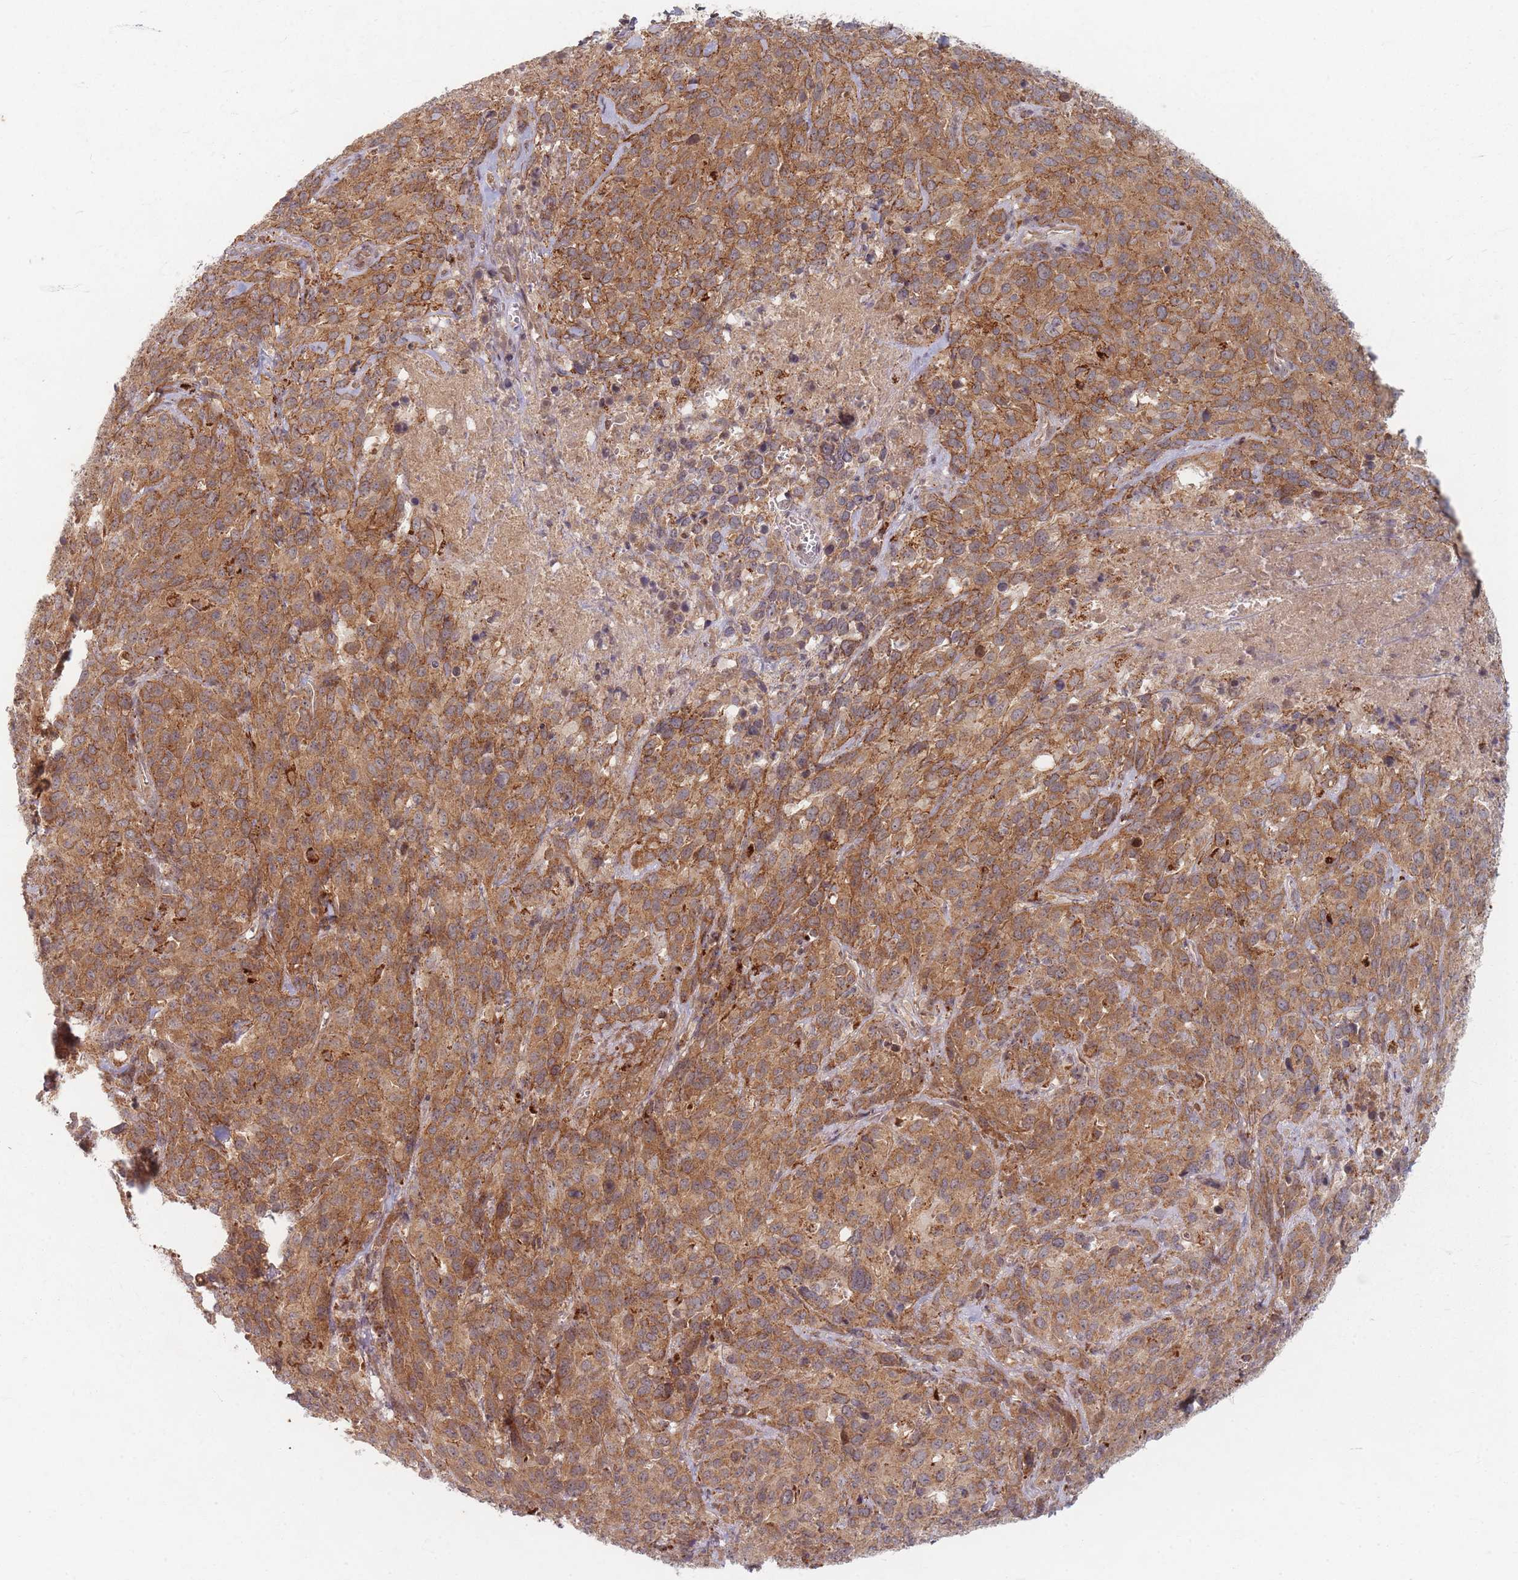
{"staining": {"intensity": "moderate", "quantity": ">75%", "location": "cytoplasmic/membranous"}, "tissue": "cervical cancer", "cell_type": "Tumor cells", "image_type": "cancer", "snomed": [{"axis": "morphology", "description": "Squamous cell carcinoma, NOS"}, {"axis": "topography", "description": "Cervix"}], "caption": "Squamous cell carcinoma (cervical) stained with DAB (3,3'-diaminobenzidine) immunohistochemistry exhibits medium levels of moderate cytoplasmic/membranous expression in about >75% of tumor cells.", "gene": "RADX", "patient": {"sex": "female", "age": 51}}